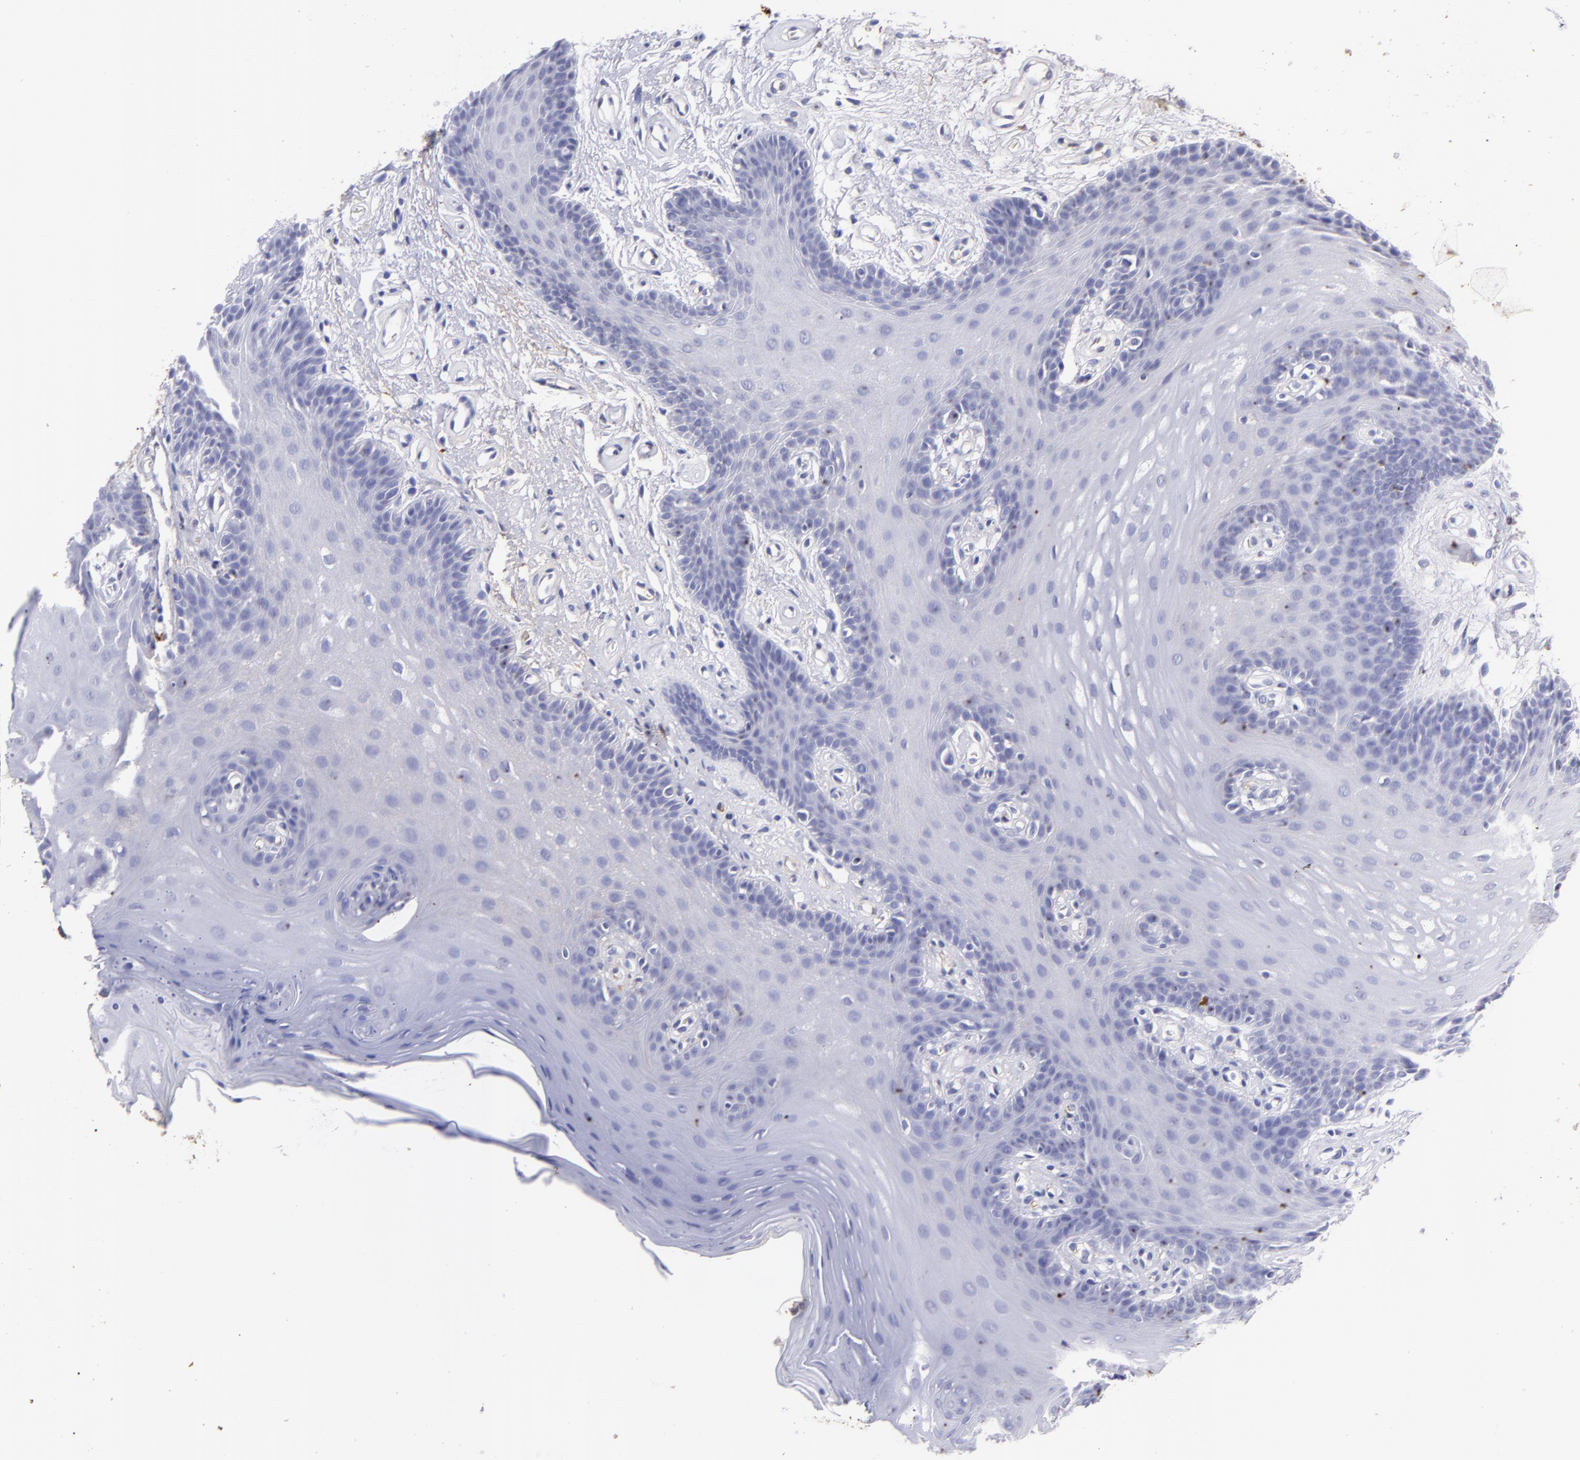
{"staining": {"intensity": "negative", "quantity": "none", "location": "none"}, "tissue": "oral mucosa", "cell_type": "Squamous epithelial cells", "image_type": "normal", "snomed": [{"axis": "morphology", "description": "Normal tissue, NOS"}, {"axis": "topography", "description": "Oral tissue"}], "caption": "Oral mucosa was stained to show a protein in brown. There is no significant positivity in squamous epithelial cells. (Immunohistochemistry (ihc), brightfield microscopy, high magnification).", "gene": "FGB", "patient": {"sex": "male", "age": 62}}